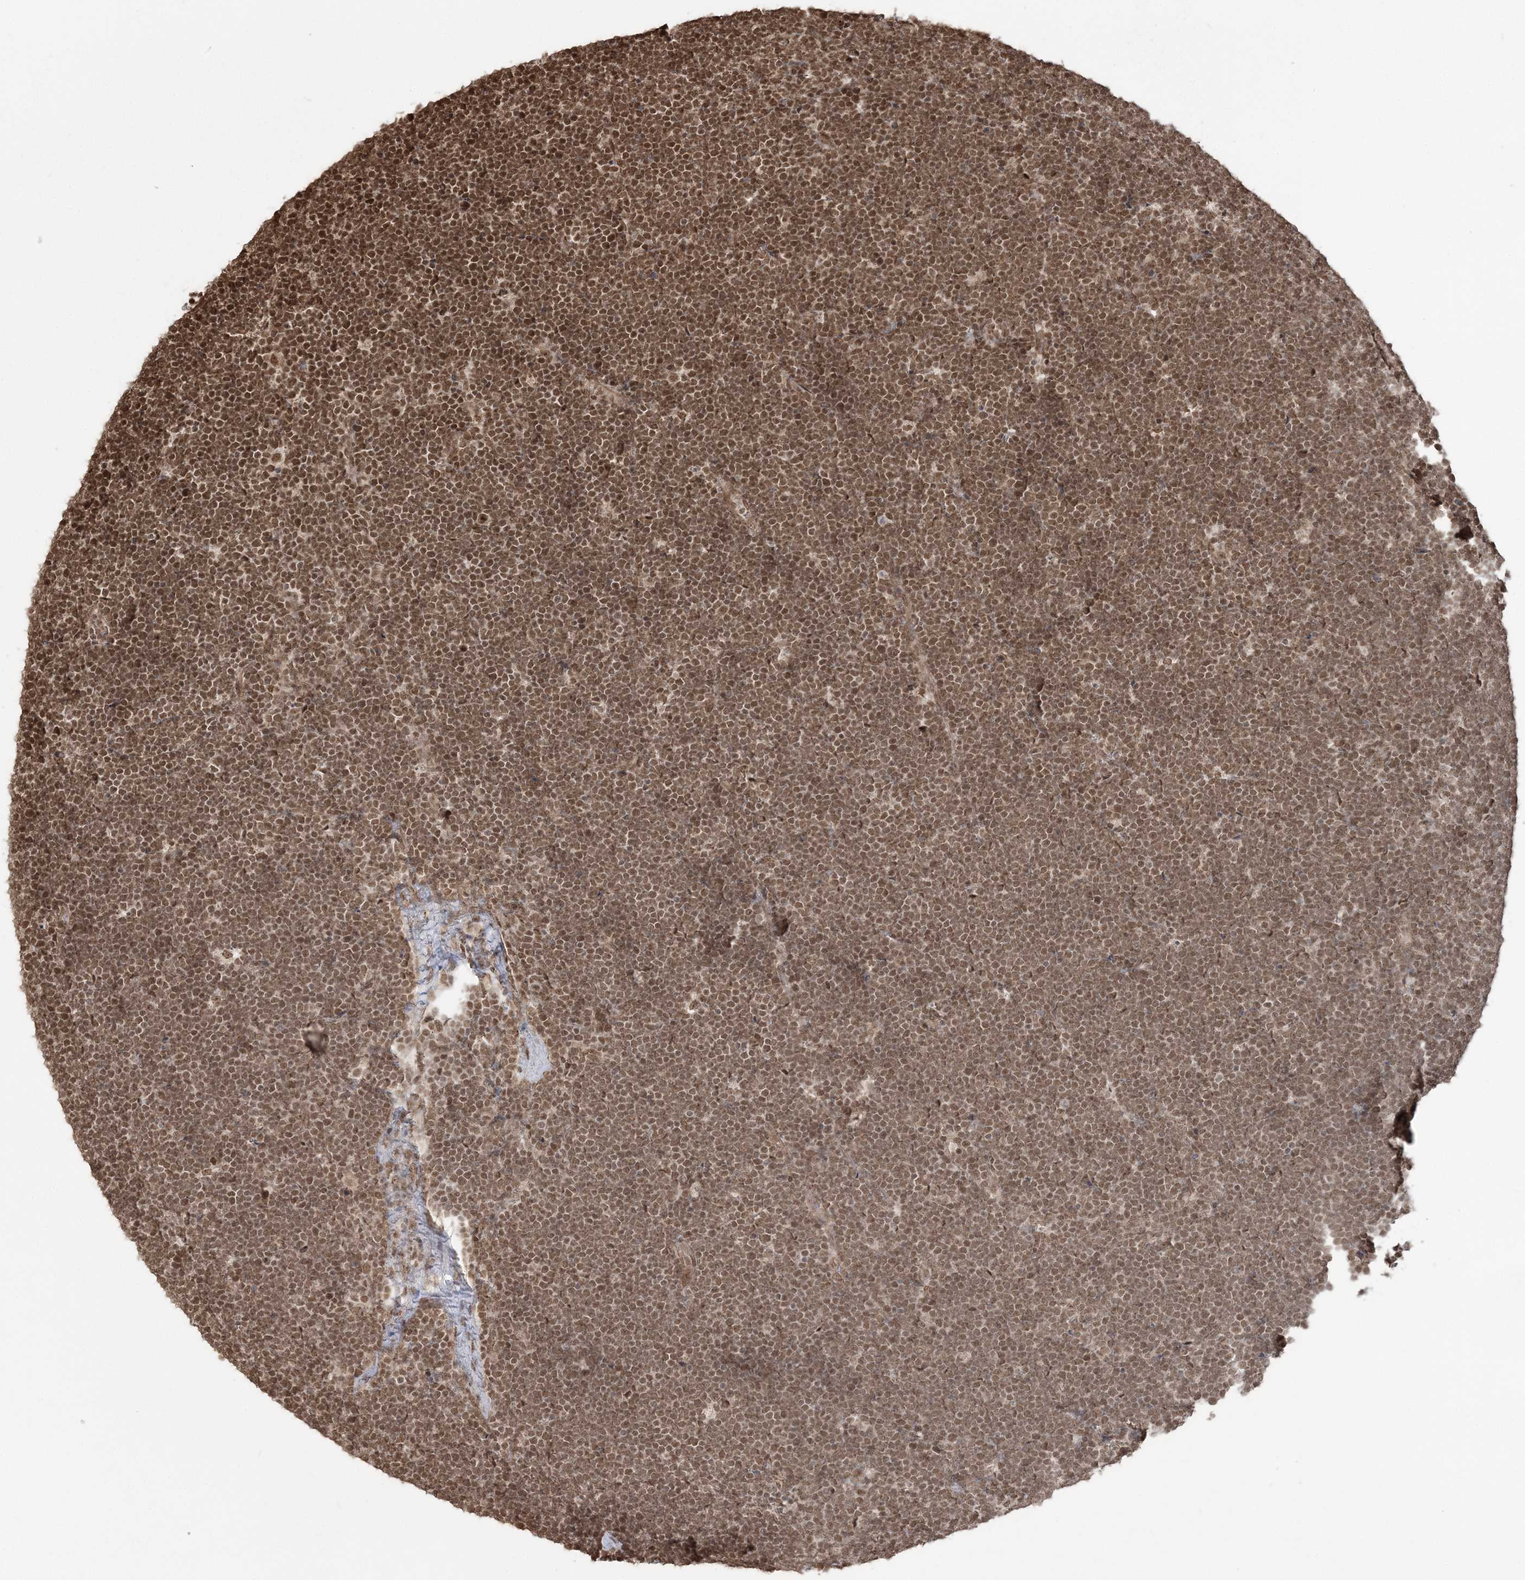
{"staining": {"intensity": "moderate", "quantity": ">75%", "location": "nuclear"}, "tissue": "lymphoma", "cell_type": "Tumor cells", "image_type": "cancer", "snomed": [{"axis": "morphology", "description": "Malignant lymphoma, non-Hodgkin's type, High grade"}, {"axis": "topography", "description": "Lymph node"}], "caption": "Human lymphoma stained for a protein (brown) displays moderate nuclear positive staining in approximately >75% of tumor cells.", "gene": "ZNF839", "patient": {"sex": "male", "age": 13}}